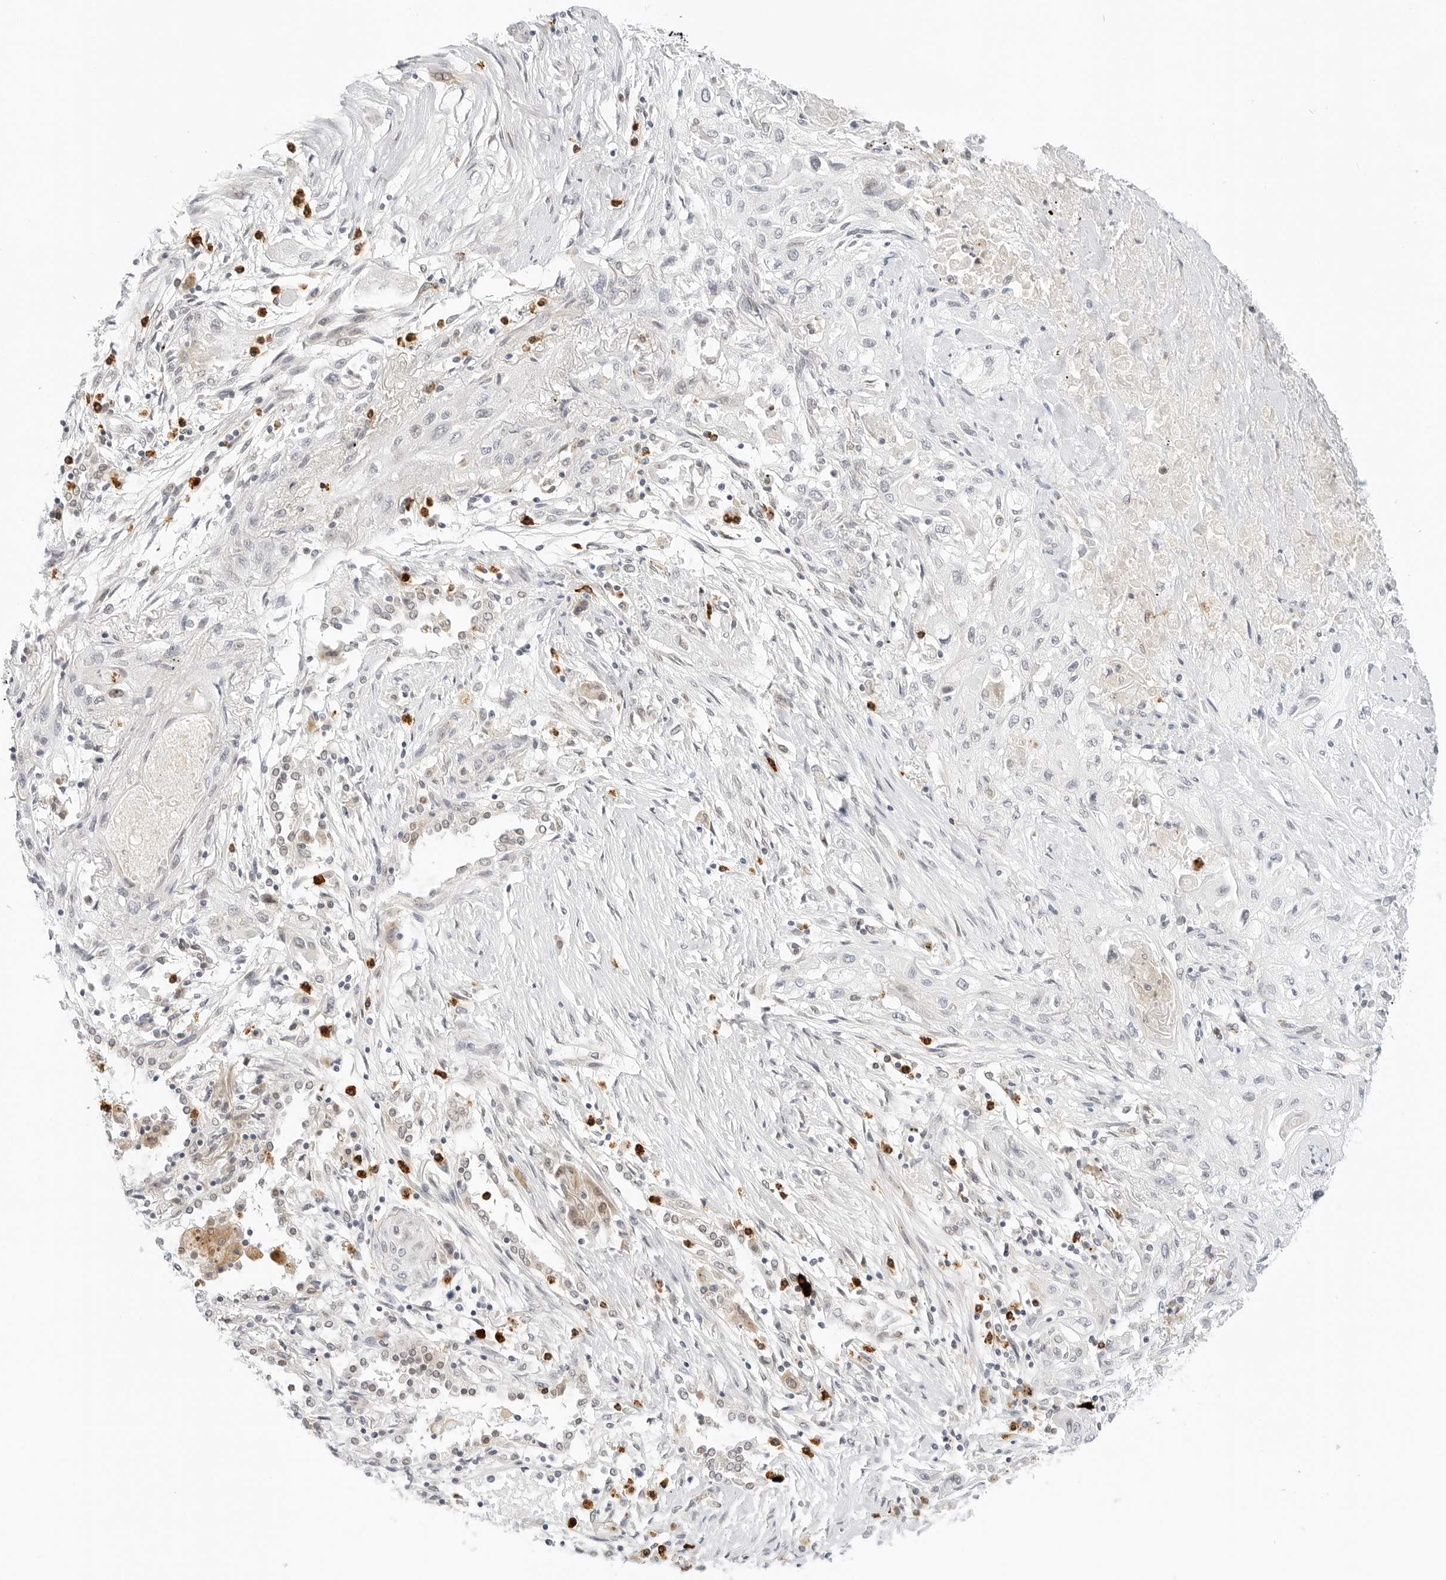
{"staining": {"intensity": "negative", "quantity": "none", "location": "none"}, "tissue": "lung cancer", "cell_type": "Tumor cells", "image_type": "cancer", "snomed": [{"axis": "morphology", "description": "Squamous cell carcinoma, NOS"}, {"axis": "topography", "description": "Lung"}], "caption": "High power microscopy photomicrograph of an immunohistochemistry (IHC) micrograph of lung squamous cell carcinoma, revealing no significant expression in tumor cells.", "gene": "HIPK3", "patient": {"sex": "female", "age": 47}}